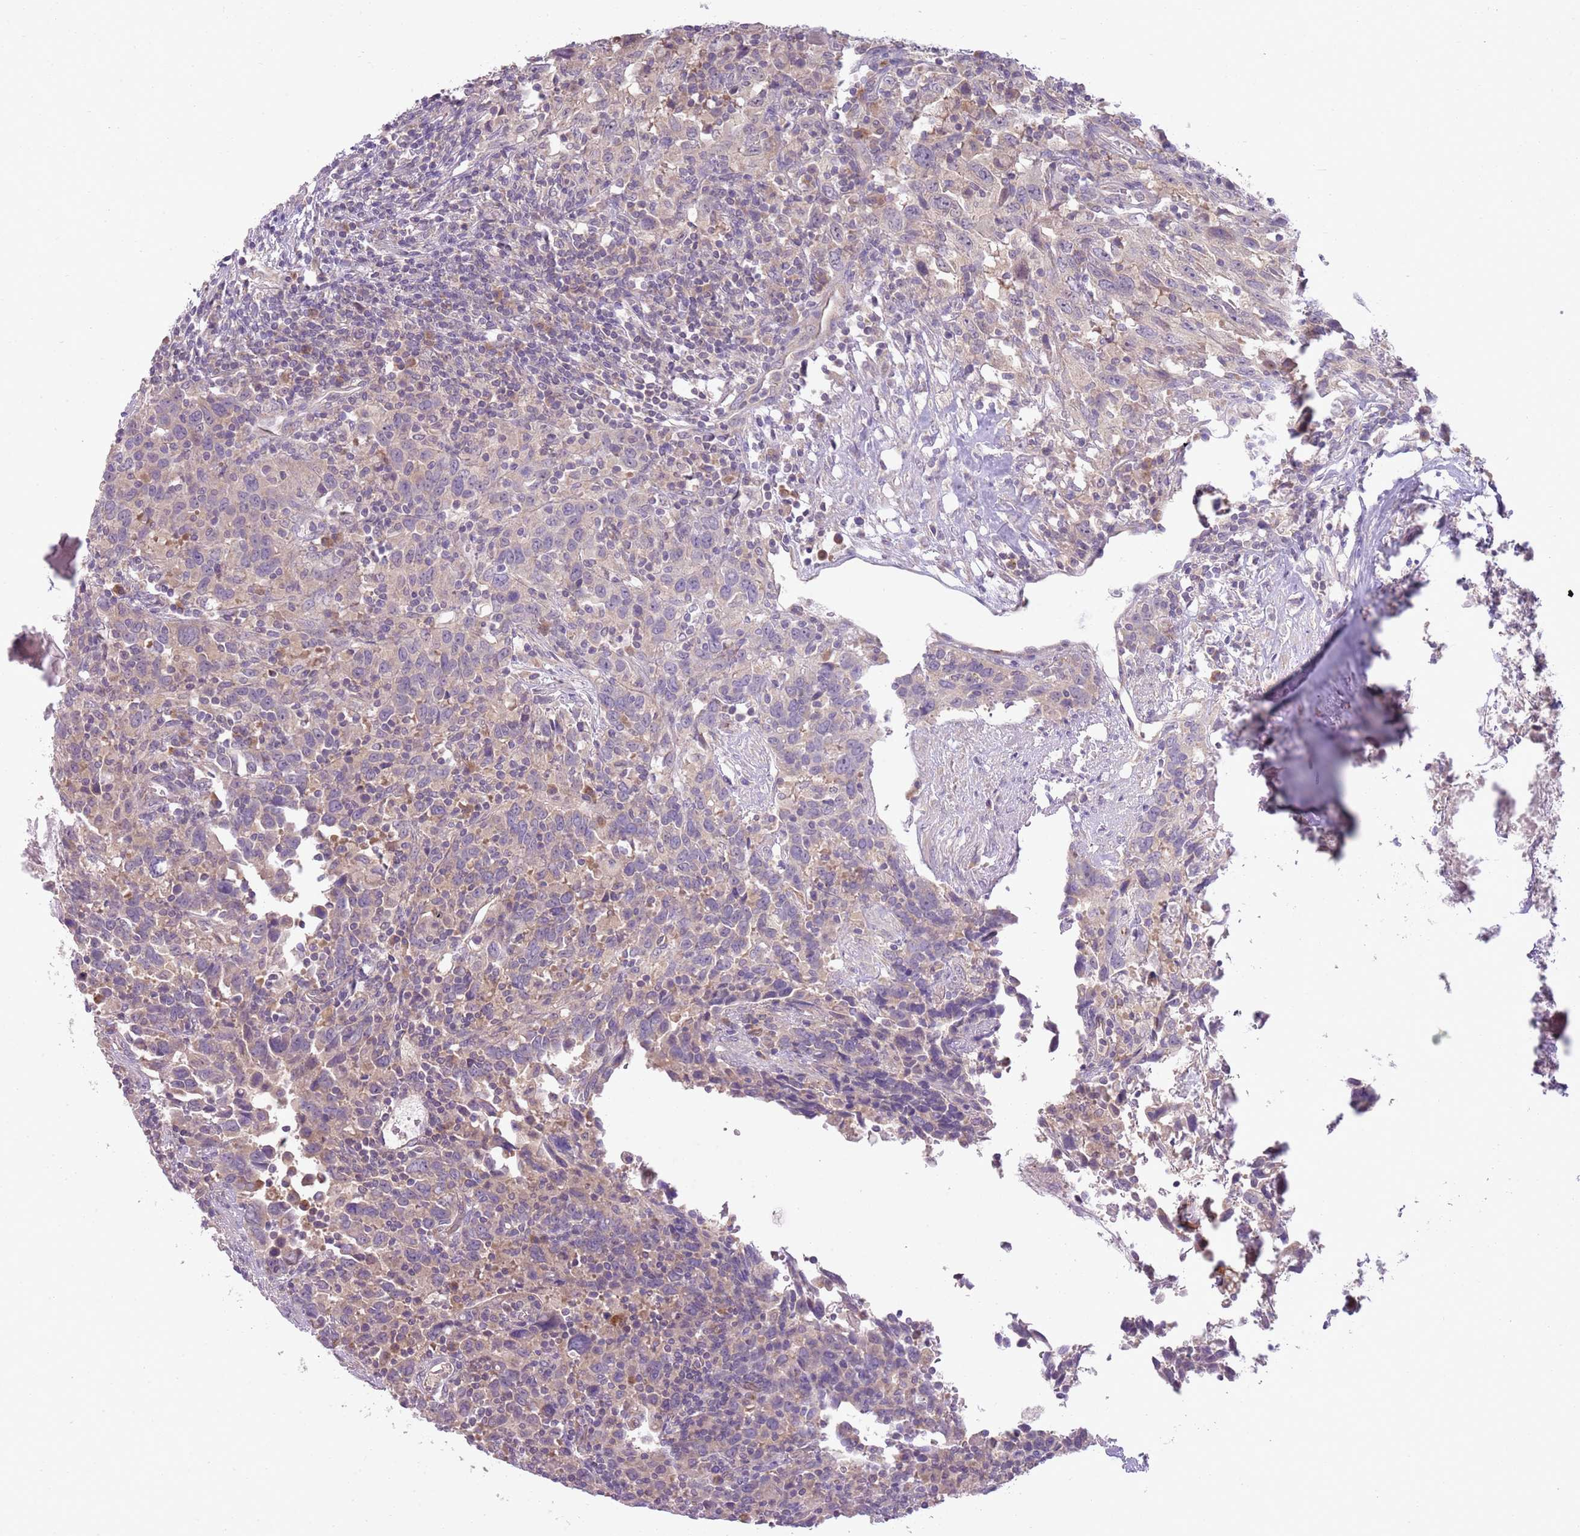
{"staining": {"intensity": "negative", "quantity": "none", "location": "none"}, "tissue": "urothelial cancer", "cell_type": "Tumor cells", "image_type": "cancer", "snomed": [{"axis": "morphology", "description": "Urothelial carcinoma, High grade"}, {"axis": "topography", "description": "Urinary bladder"}], "caption": "High magnification brightfield microscopy of urothelial carcinoma (high-grade) stained with DAB (brown) and counterstained with hematoxylin (blue): tumor cells show no significant positivity. (DAB (3,3'-diaminobenzidine) IHC with hematoxylin counter stain).", "gene": "SKOR2", "patient": {"sex": "male", "age": 61}}